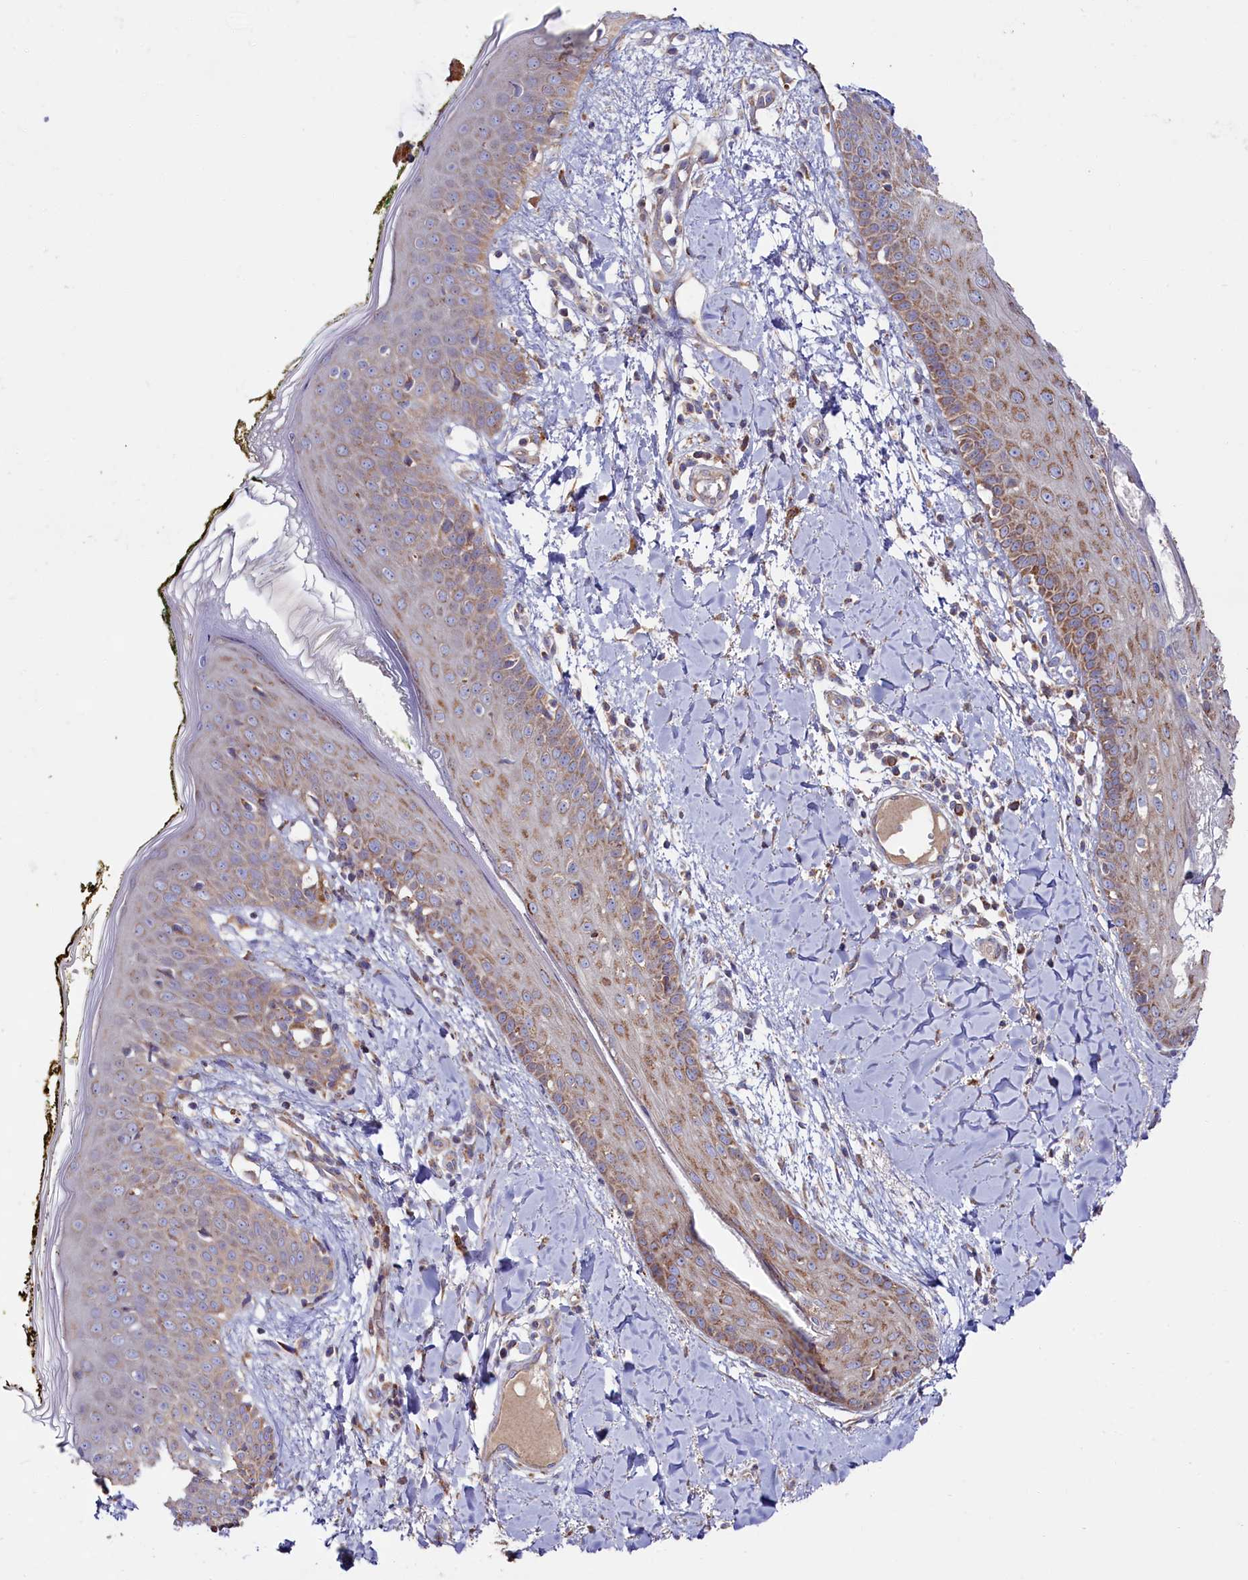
{"staining": {"intensity": "moderate", "quantity": "25%-75%", "location": "cytoplasmic/membranous"}, "tissue": "skin", "cell_type": "Fibroblasts", "image_type": "normal", "snomed": [{"axis": "morphology", "description": "Normal tissue, NOS"}, {"axis": "topography", "description": "Skin"}], "caption": "Immunohistochemistry histopathology image of benign human skin stained for a protein (brown), which reveals medium levels of moderate cytoplasmic/membranous expression in approximately 25%-75% of fibroblasts.", "gene": "ZSWIM1", "patient": {"sex": "female", "age": 34}}